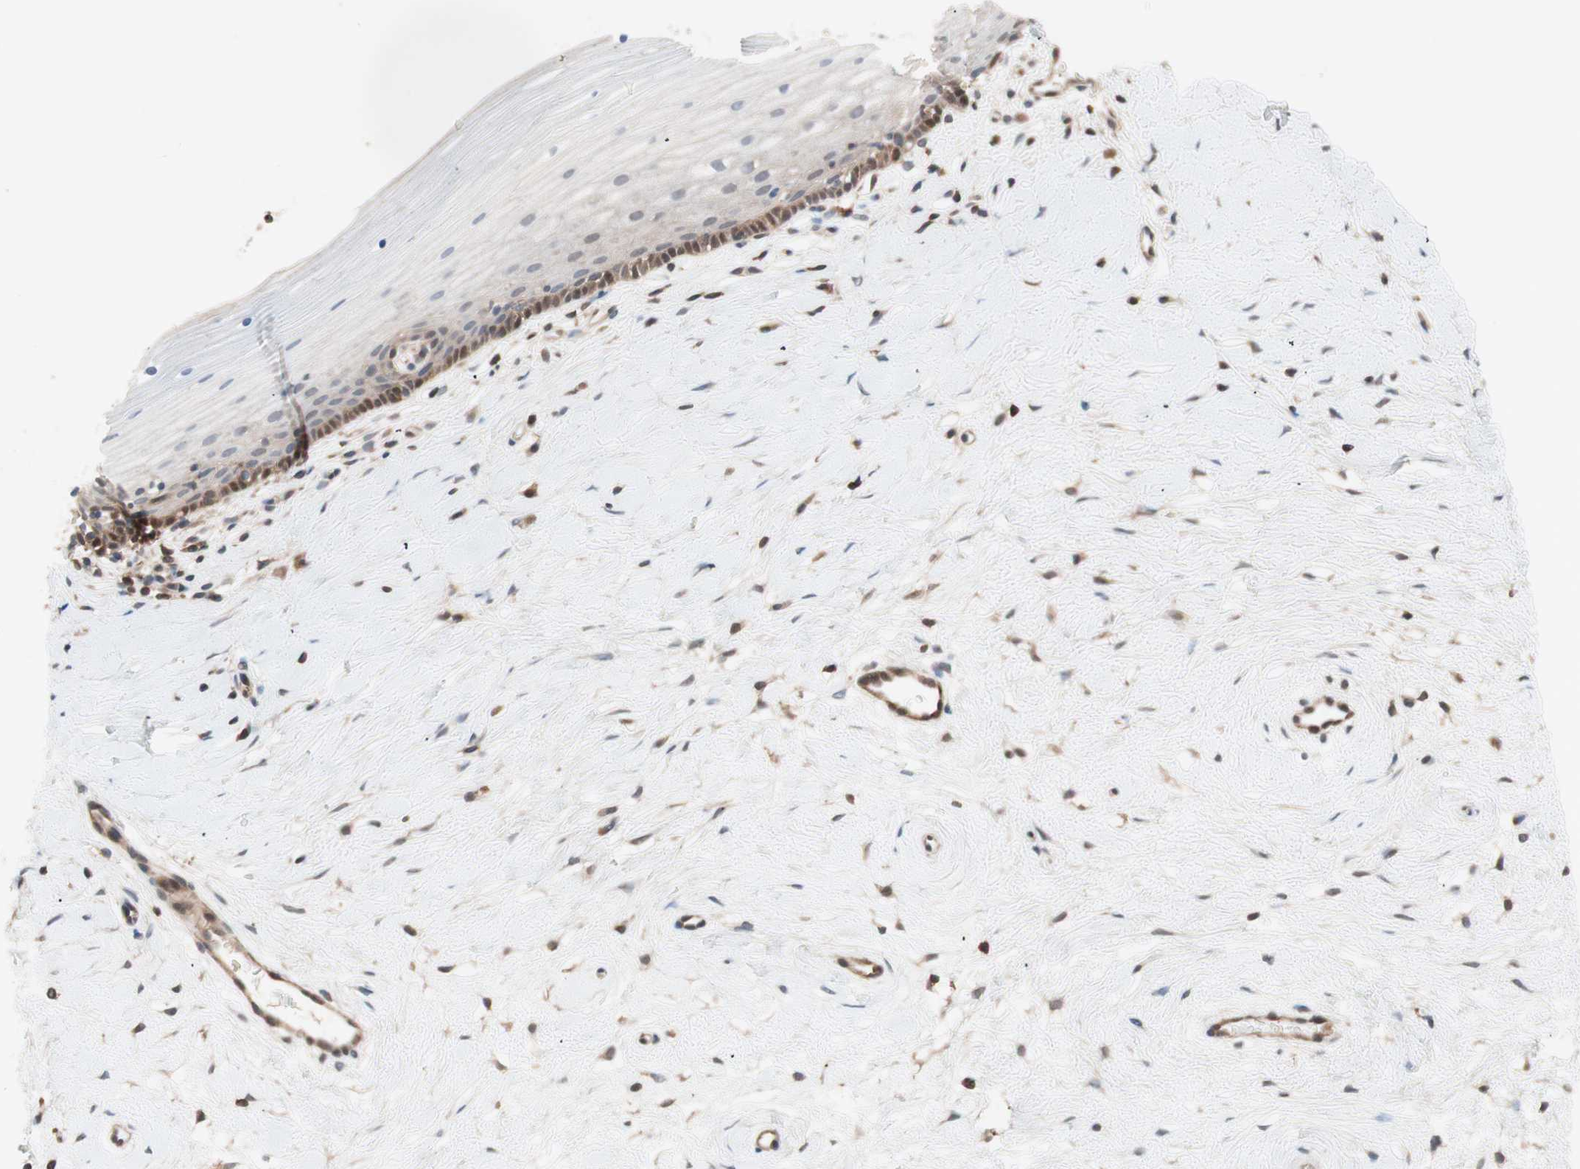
{"staining": {"intensity": "weak", "quantity": ">75%", "location": "cytoplasmic/membranous"}, "tissue": "cervix", "cell_type": "Glandular cells", "image_type": "normal", "snomed": [{"axis": "morphology", "description": "Normal tissue, NOS"}, {"axis": "topography", "description": "Cervix"}], "caption": "Brown immunohistochemical staining in normal human cervix exhibits weak cytoplasmic/membranous positivity in approximately >75% of glandular cells.", "gene": "GALT", "patient": {"sex": "female", "age": 39}}